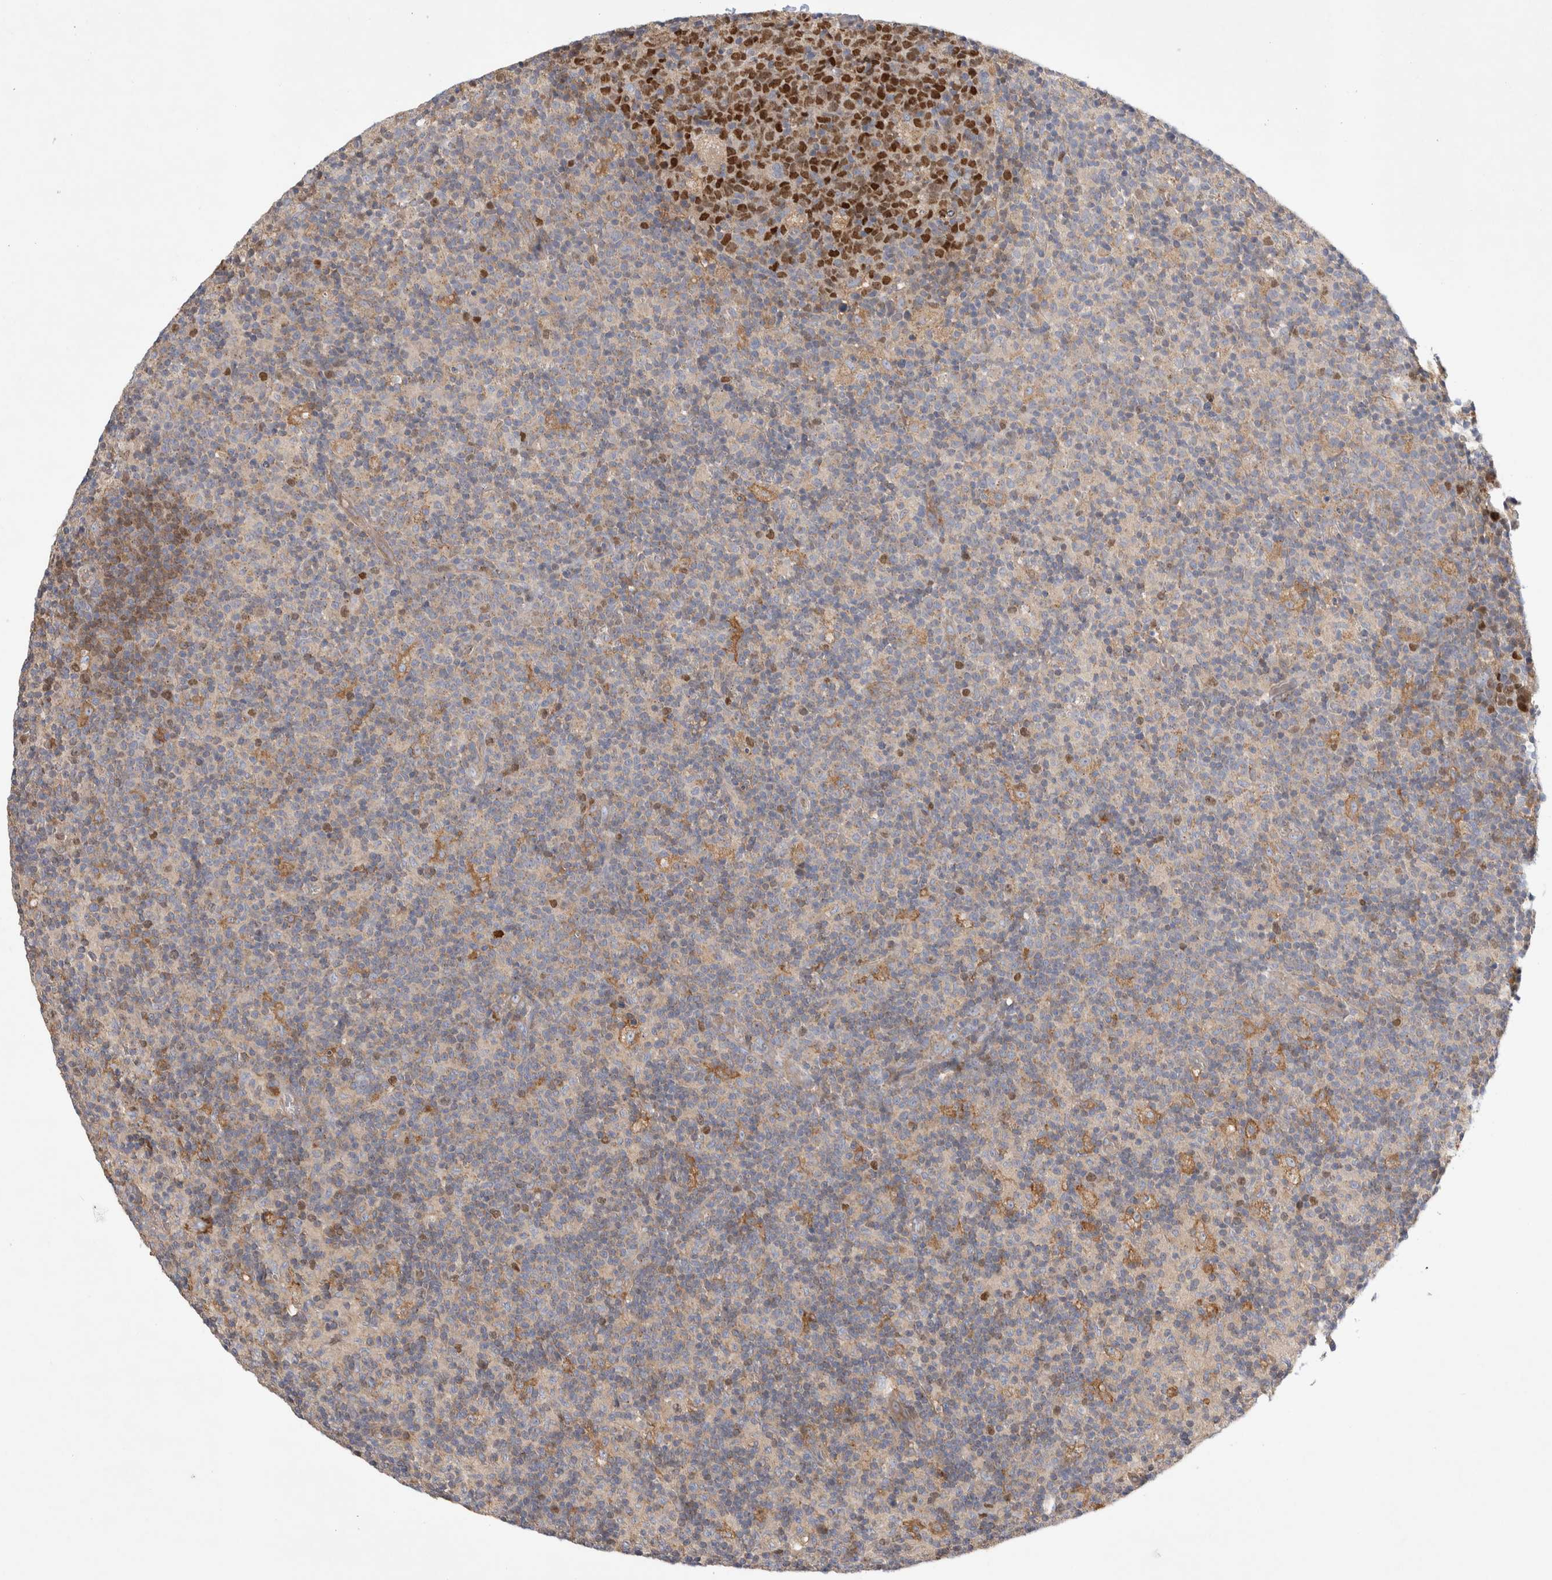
{"staining": {"intensity": "strong", "quantity": "25%-75%", "location": "cytoplasmic/membranous,nuclear"}, "tissue": "lymph node", "cell_type": "Germinal center cells", "image_type": "normal", "snomed": [{"axis": "morphology", "description": "Normal tissue, NOS"}, {"axis": "morphology", "description": "Inflammation, NOS"}, {"axis": "topography", "description": "Lymph node"}], "caption": "Immunohistochemical staining of normal lymph node demonstrates high levels of strong cytoplasmic/membranous,nuclear expression in approximately 25%-75% of germinal center cells.", "gene": "CDCA7L", "patient": {"sex": "male", "age": 55}}